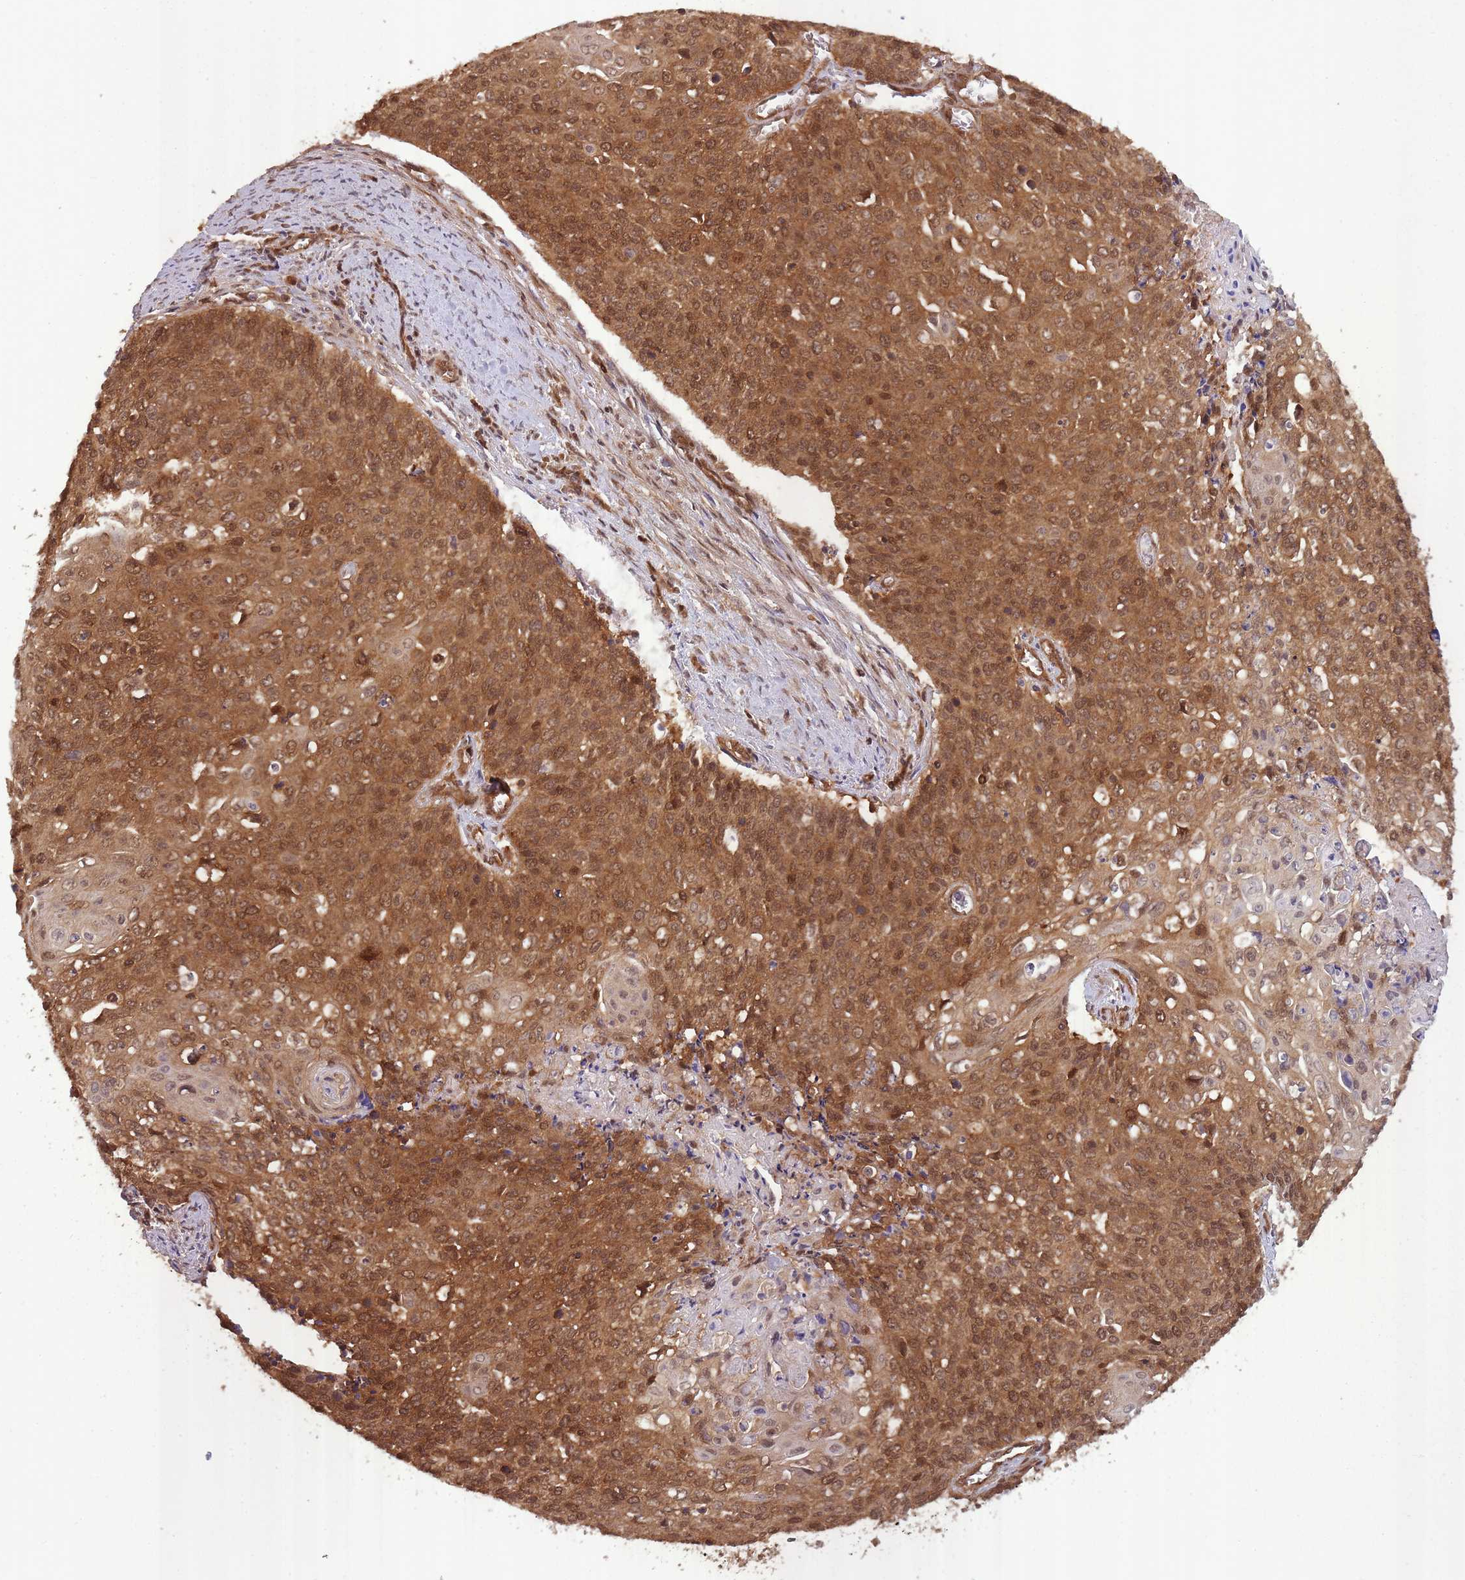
{"staining": {"intensity": "moderate", "quantity": ">75%", "location": "cytoplasmic/membranous,nuclear"}, "tissue": "cervical cancer", "cell_type": "Tumor cells", "image_type": "cancer", "snomed": [{"axis": "morphology", "description": "Squamous cell carcinoma, NOS"}, {"axis": "topography", "description": "Cervix"}], "caption": "This photomicrograph displays squamous cell carcinoma (cervical) stained with immunohistochemistry (IHC) to label a protein in brown. The cytoplasmic/membranous and nuclear of tumor cells show moderate positivity for the protein. Nuclei are counter-stained blue.", "gene": "PPP6R3", "patient": {"sex": "female", "age": 39}}